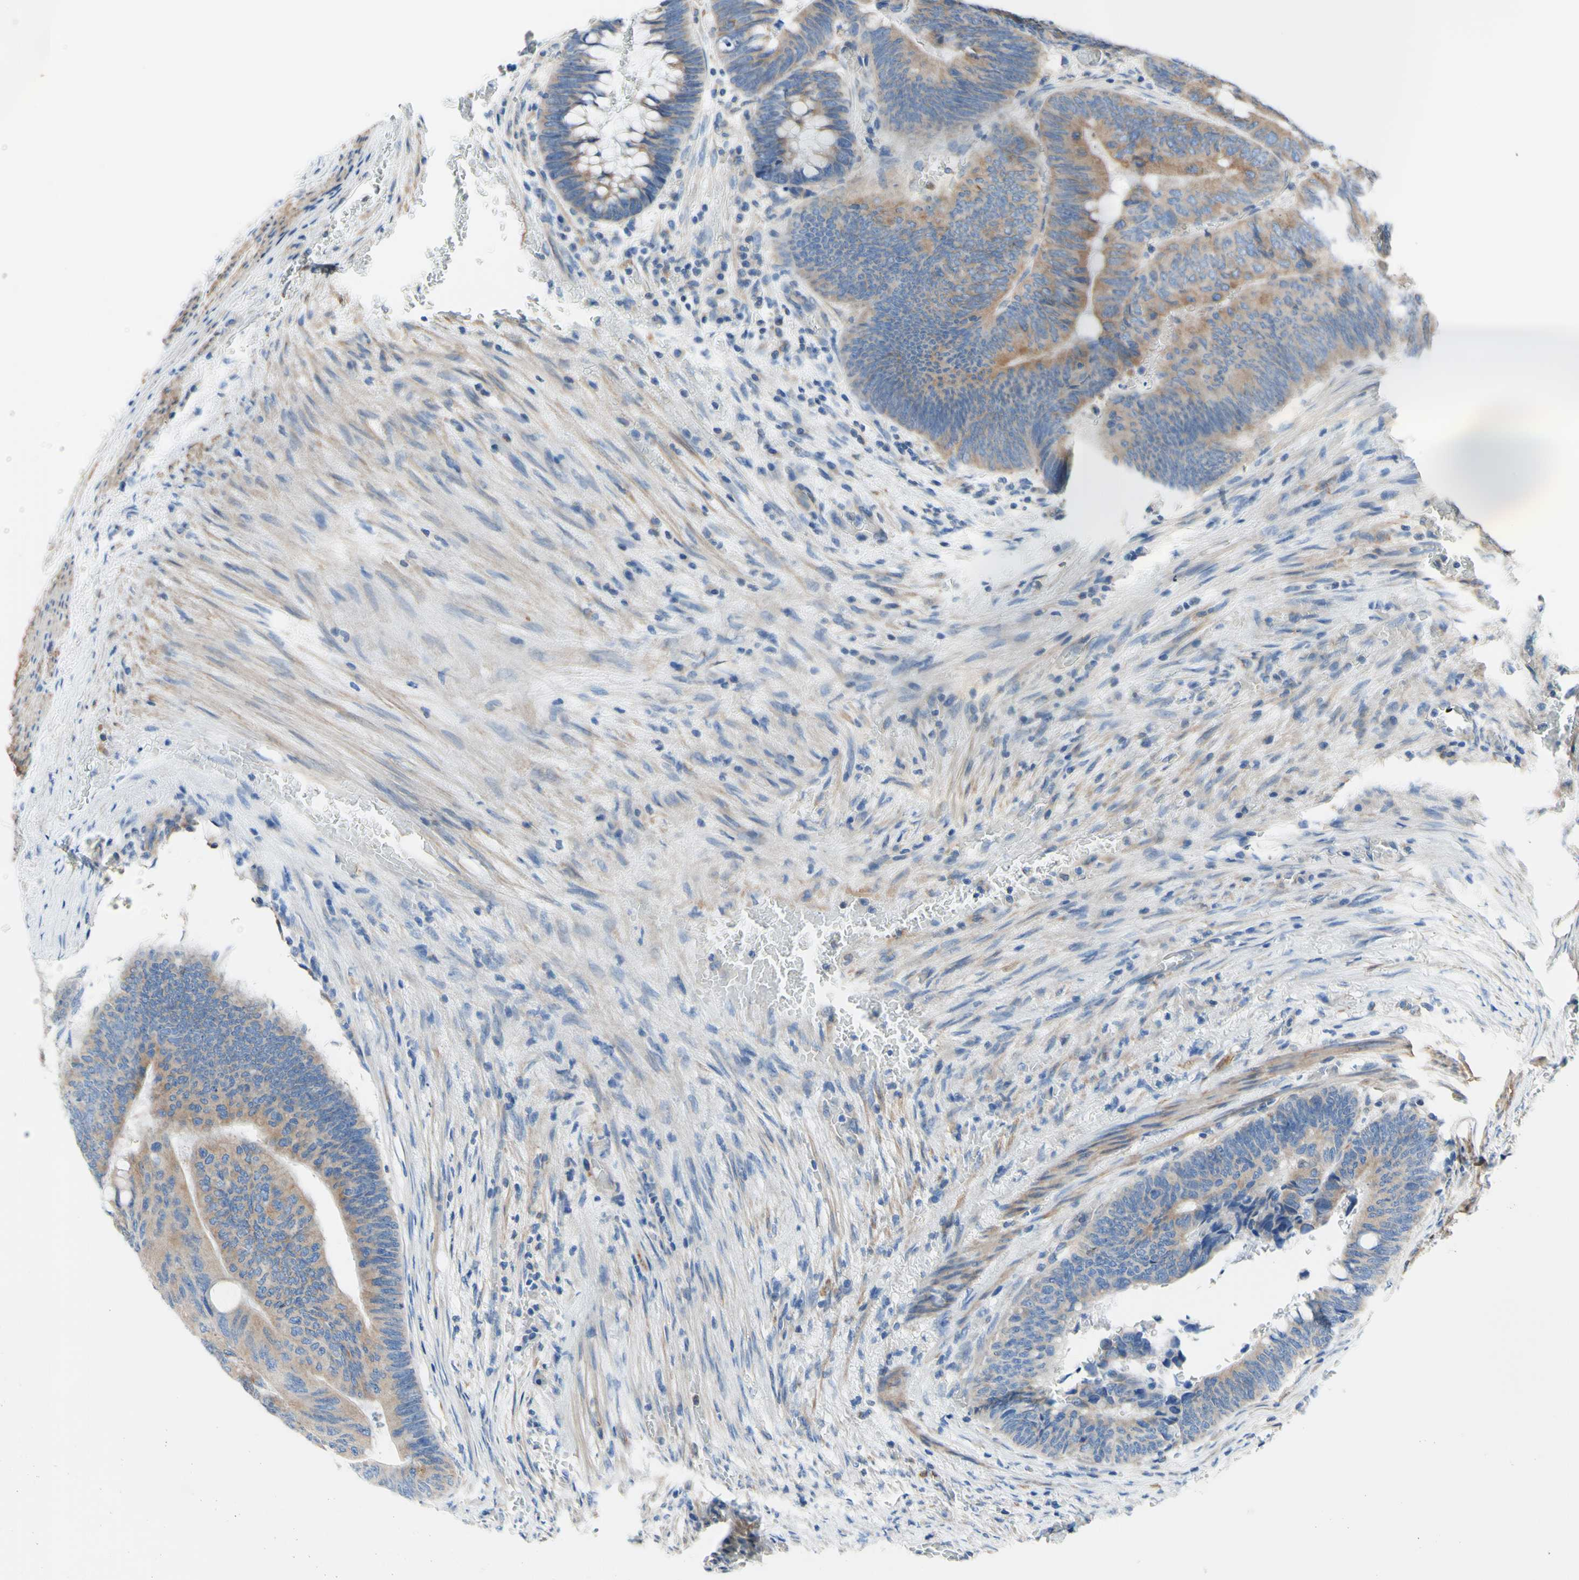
{"staining": {"intensity": "moderate", "quantity": "25%-75%", "location": "cytoplasmic/membranous"}, "tissue": "colorectal cancer", "cell_type": "Tumor cells", "image_type": "cancer", "snomed": [{"axis": "morphology", "description": "Normal tissue, NOS"}, {"axis": "morphology", "description": "Adenocarcinoma, NOS"}, {"axis": "topography", "description": "Rectum"}, {"axis": "topography", "description": "Peripheral nerve tissue"}], "caption": "Protein staining of adenocarcinoma (colorectal) tissue displays moderate cytoplasmic/membranous expression in approximately 25%-75% of tumor cells. Using DAB (brown) and hematoxylin (blue) stains, captured at high magnification using brightfield microscopy.", "gene": "RETREG2", "patient": {"sex": "male", "age": 92}}